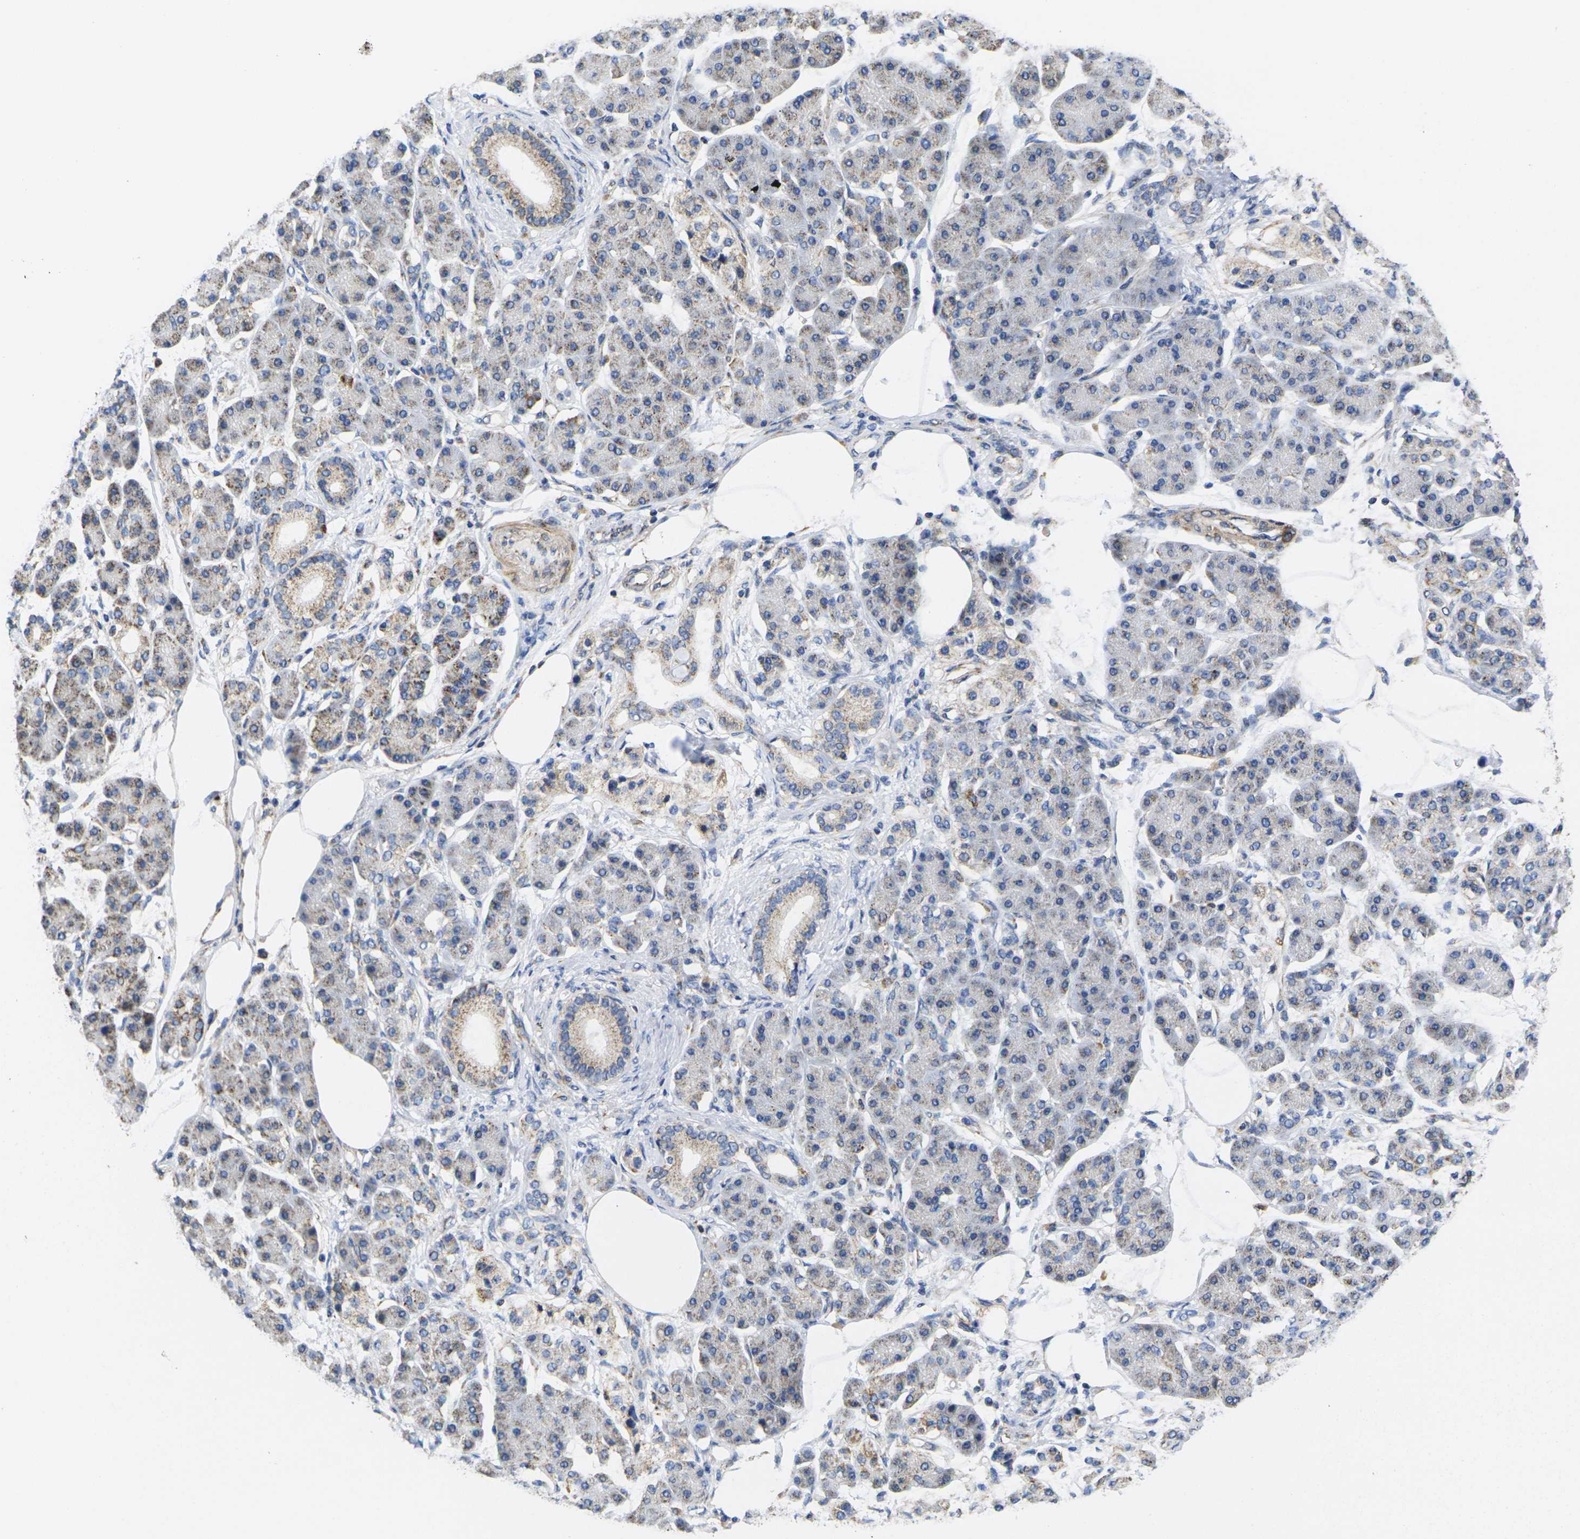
{"staining": {"intensity": "moderate", "quantity": "<25%", "location": "cytoplasmic/membranous"}, "tissue": "pancreatic cancer", "cell_type": "Tumor cells", "image_type": "cancer", "snomed": [{"axis": "morphology", "description": "Adenocarcinoma, NOS"}, {"axis": "morphology", "description": "Adenocarcinoma, metastatic, NOS"}, {"axis": "topography", "description": "Lymph node"}, {"axis": "topography", "description": "Pancreas"}, {"axis": "topography", "description": "Duodenum"}], "caption": "Moderate cytoplasmic/membranous protein expression is present in approximately <25% of tumor cells in adenocarcinoma (pancreatic).", "gene": "P2RY11", "patient": {"sex": "female", "age": 64}}